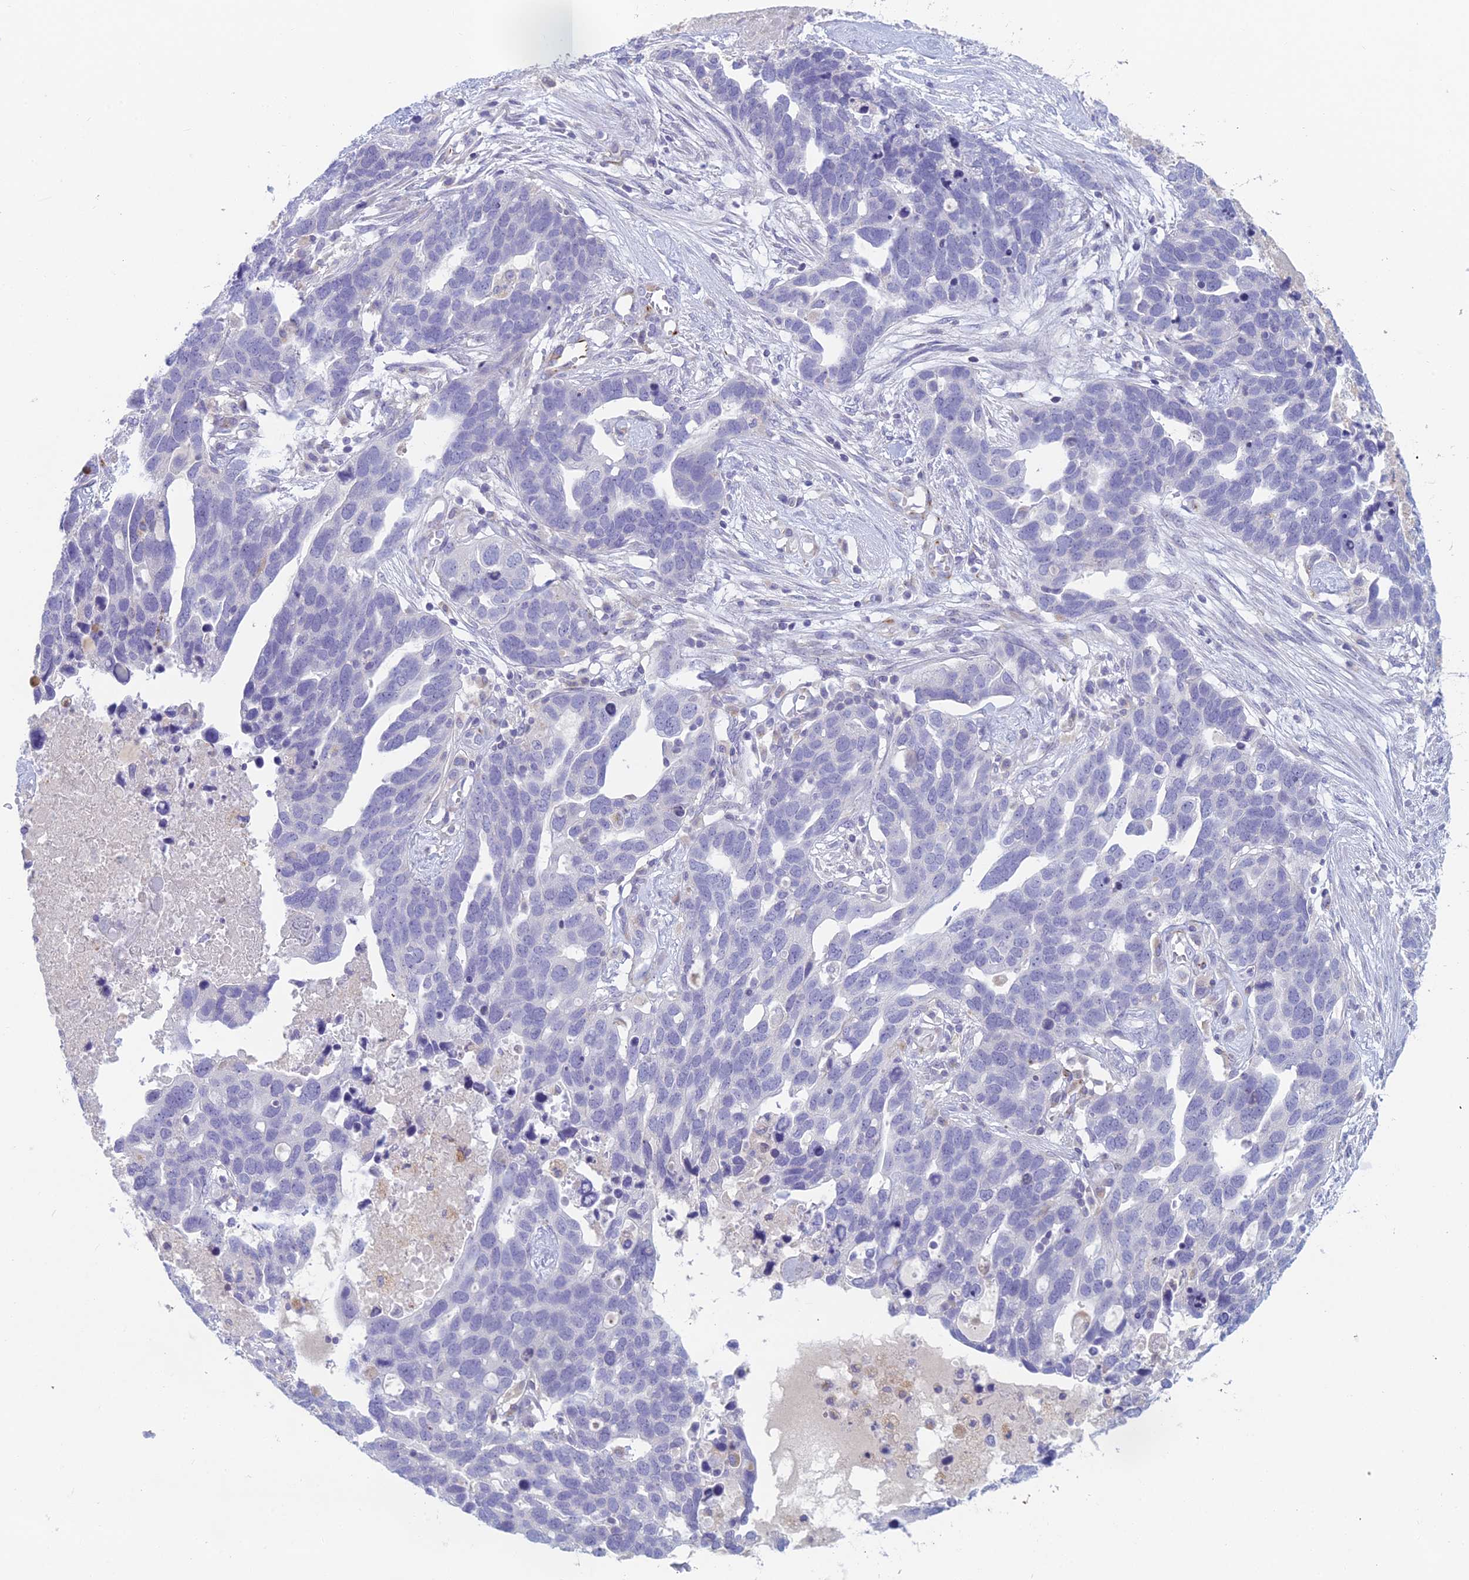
{"staining": {"intensity": "negative", "quantity": "none", "location": "none"}, "tissue": "ovarian cancer", "cell_type": "Tumor cells", "image_type": "cancer", "snomed": [{"axis": "morphology", "description": "Cystadenocarcinoma, serous, NOS"}, {"axis": "topography", "description": "Ovary"}], "caption": "Tumor cells show no significant staining in ovarian cancer.", "gene": "FERD3L", "patient": {"sex": "female", "age": 54}}